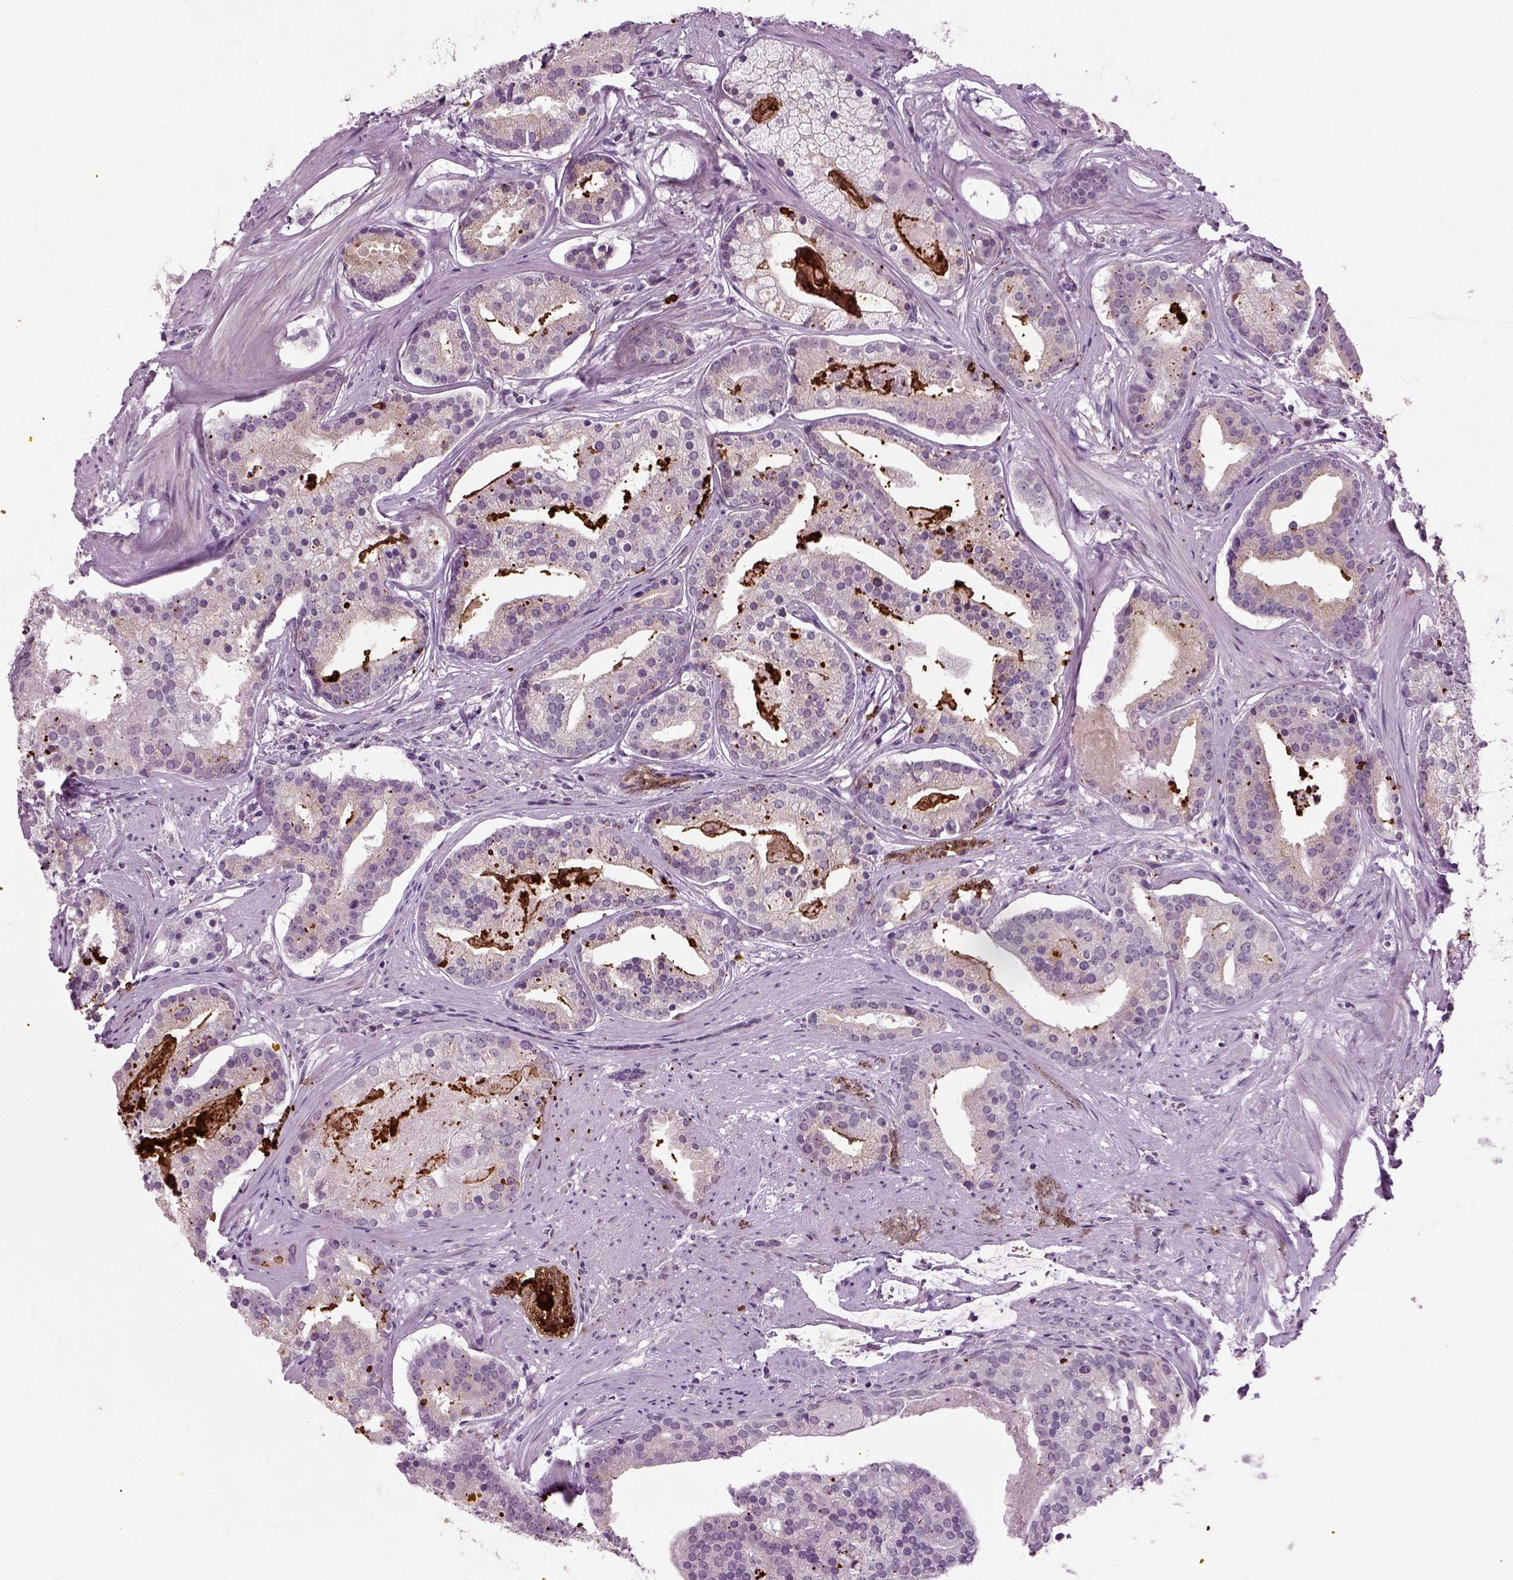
{"staining": {"intensity": "negative", "quantity": "none", "location": "none"}, "tissue": "prostate cancer", "cell_type": "Tumor cells", "image_type": "cancer", "snomed": [{"axis": "morphology", "description": "Adenocarcinoma, NOS"}, {"axis": "topography", "description": "Prostate and seminal vesicle, NOS"}, {"axis": "topography", "description": "Prostate"}], "caption": "Immunohistochemistry (IHC) histopathology image of prostate cancer stained for a protein (brown), which displays no positivity in tumor cells. Brightfield microscopy of immunohistochemistry stained with DAB (3,3'-diaminobenzidine) (brown) and hematoxylin (blue), captured at high magnification.", "gene": "SYNGAP1", "patient": {"sex": "male", "age": 44}}